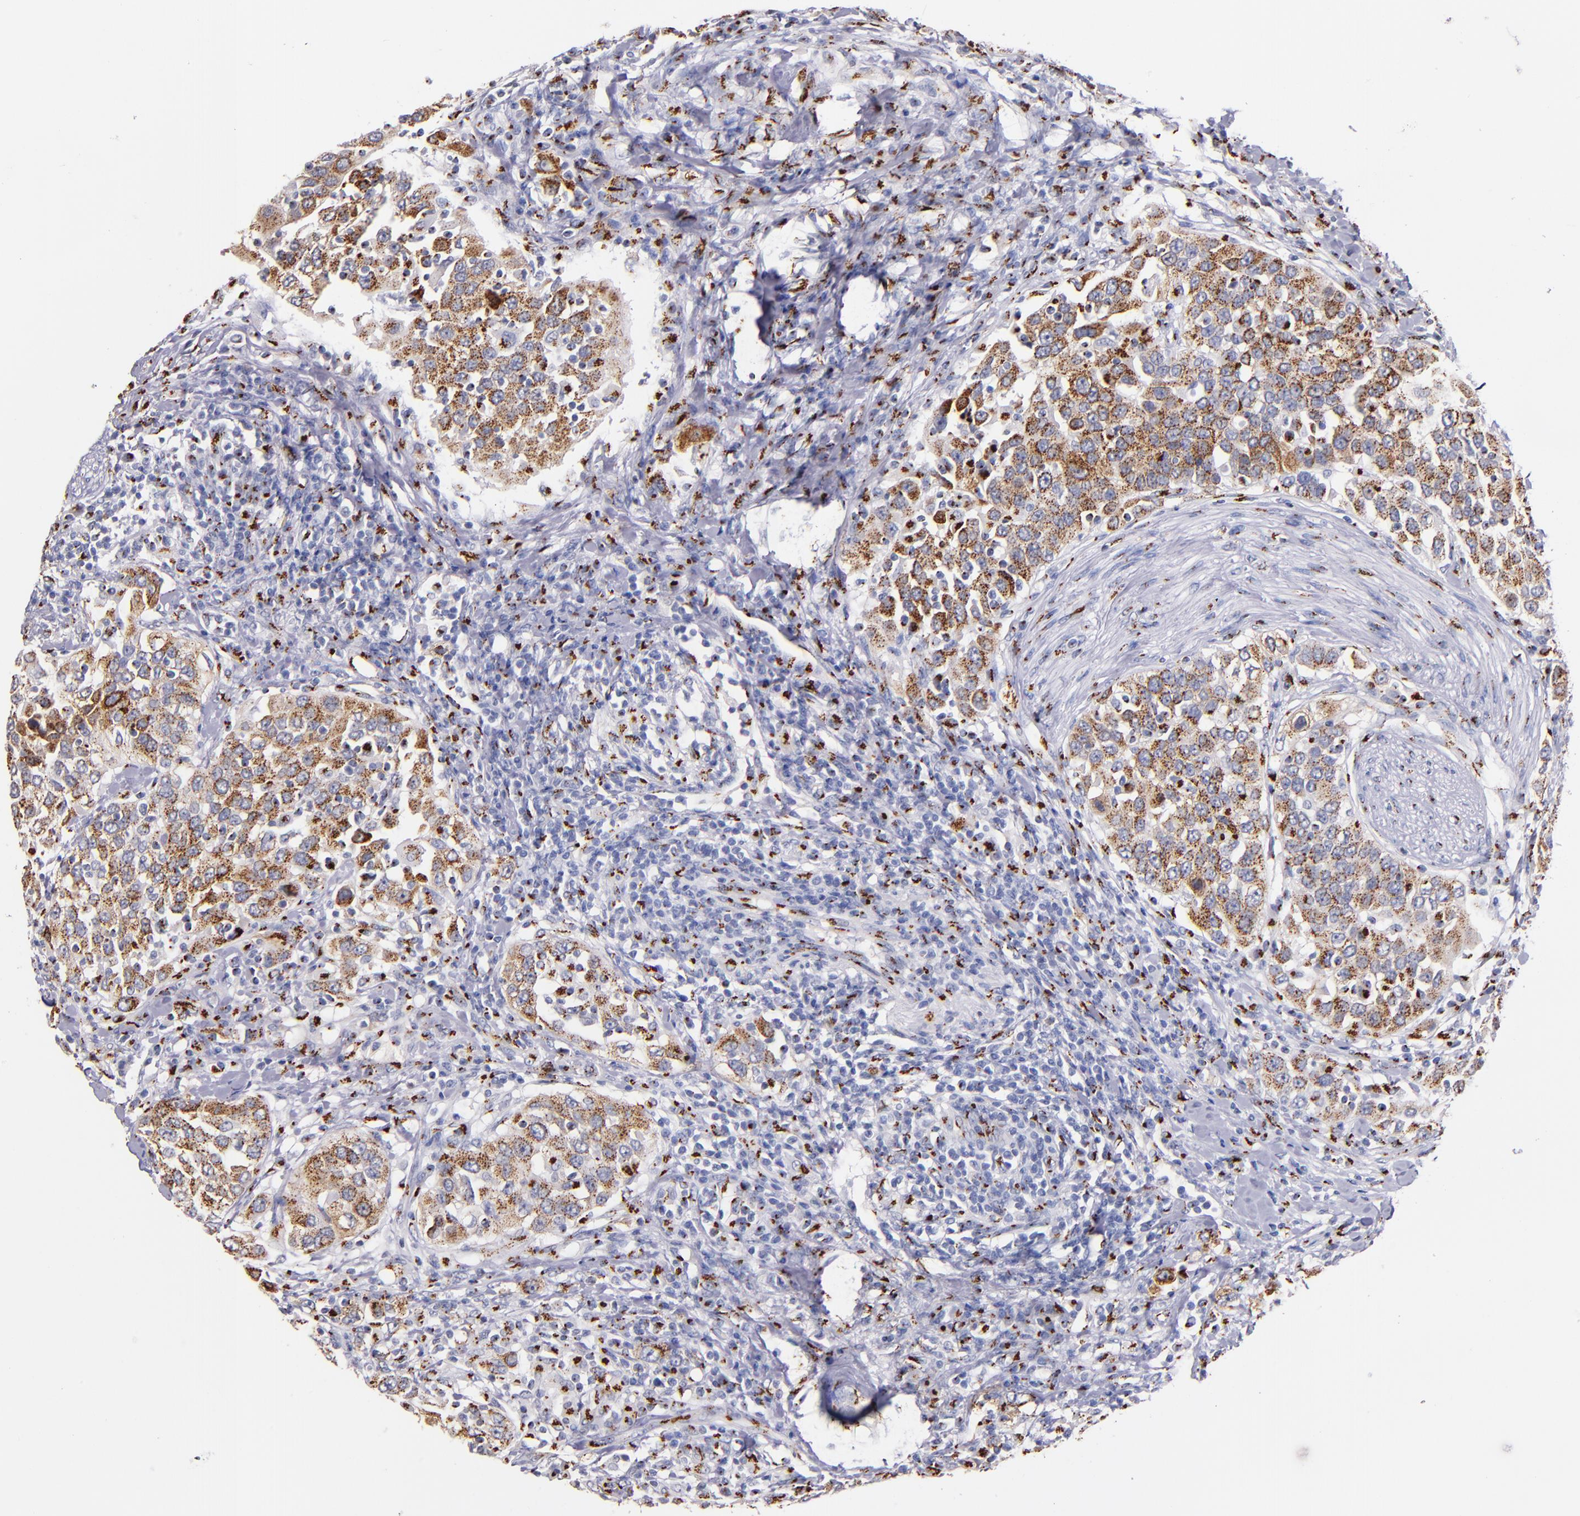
{"staining": {"intensity": "moderate", "quantity": ">75%", "location": "cytoplasmic/membranous"}, "tissue": "urothelial cancer", "cell_type": "Tumor cells", "image_type": "cancer", "snomed": [{"axis": "morphology", "description": "Urothelial carcinoma, High grade"}, {"axis": "topography", "description": "Urinary bladder"}], "caption": "Urothelial carcinoma (high-grade) stained for a protein exhibits moderate cytoplasmic/membranous positivity in tumor cells.", "gene": "GOLIM4", "patient": {"sex": "female", "age": 80}}